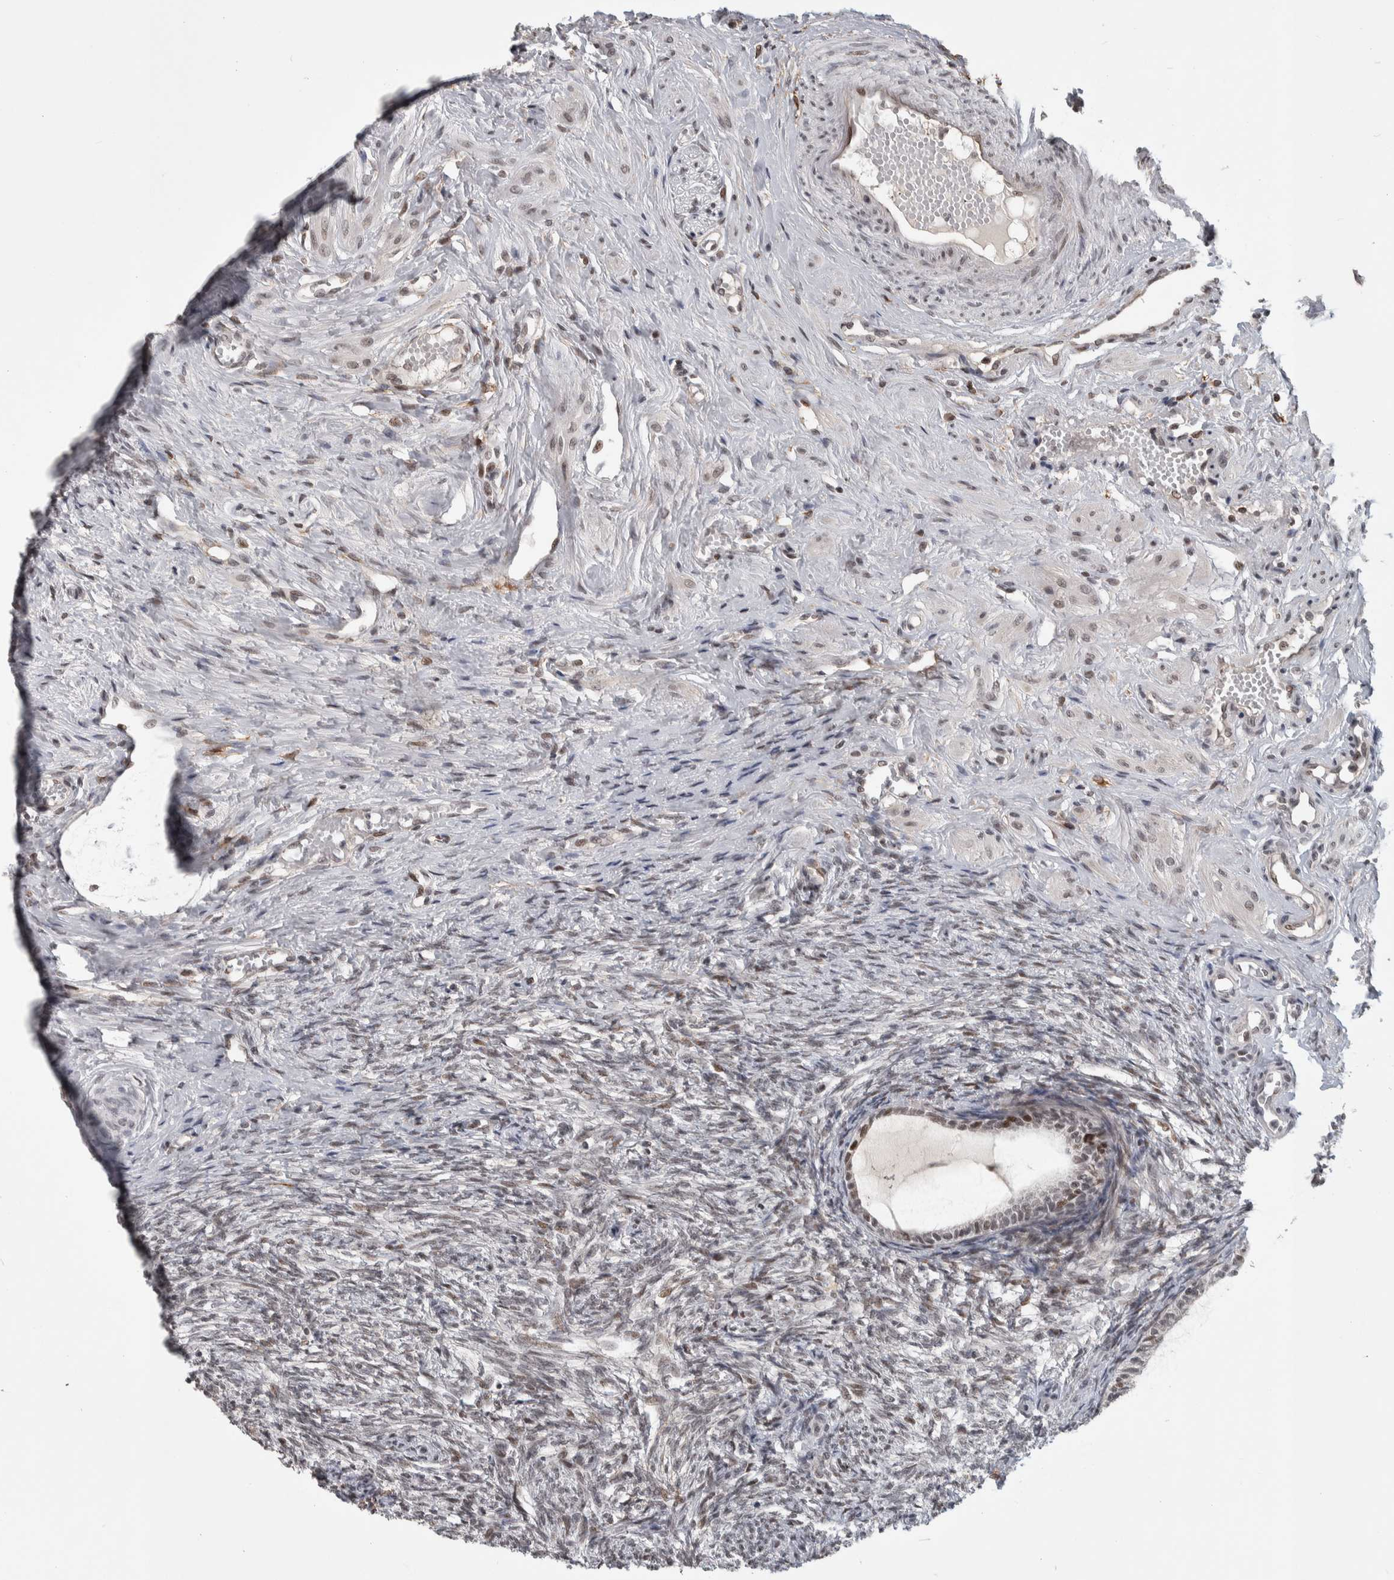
{"staining": {"intensity": "moderate", "quantity": "<25%", "location": "nuclear"}, "tissue": "ovary", "cell_type": "Follicle cells", "image_type": "normal", "snomed": [{"axis": "morphology", "description": "Normal tissue, NOS"}, {"axis": "topography", "description": "Ovary"}], "caption": "Ovary stained with DAB (3,3'-diaminobenzidine) immunohistochemistry (IHC) exhibits low levels of moderate nuclear staining in about <25% of follicle cells.", "gene": "ZSCAN21", "patient": {"sex": "female", "age": 41}}